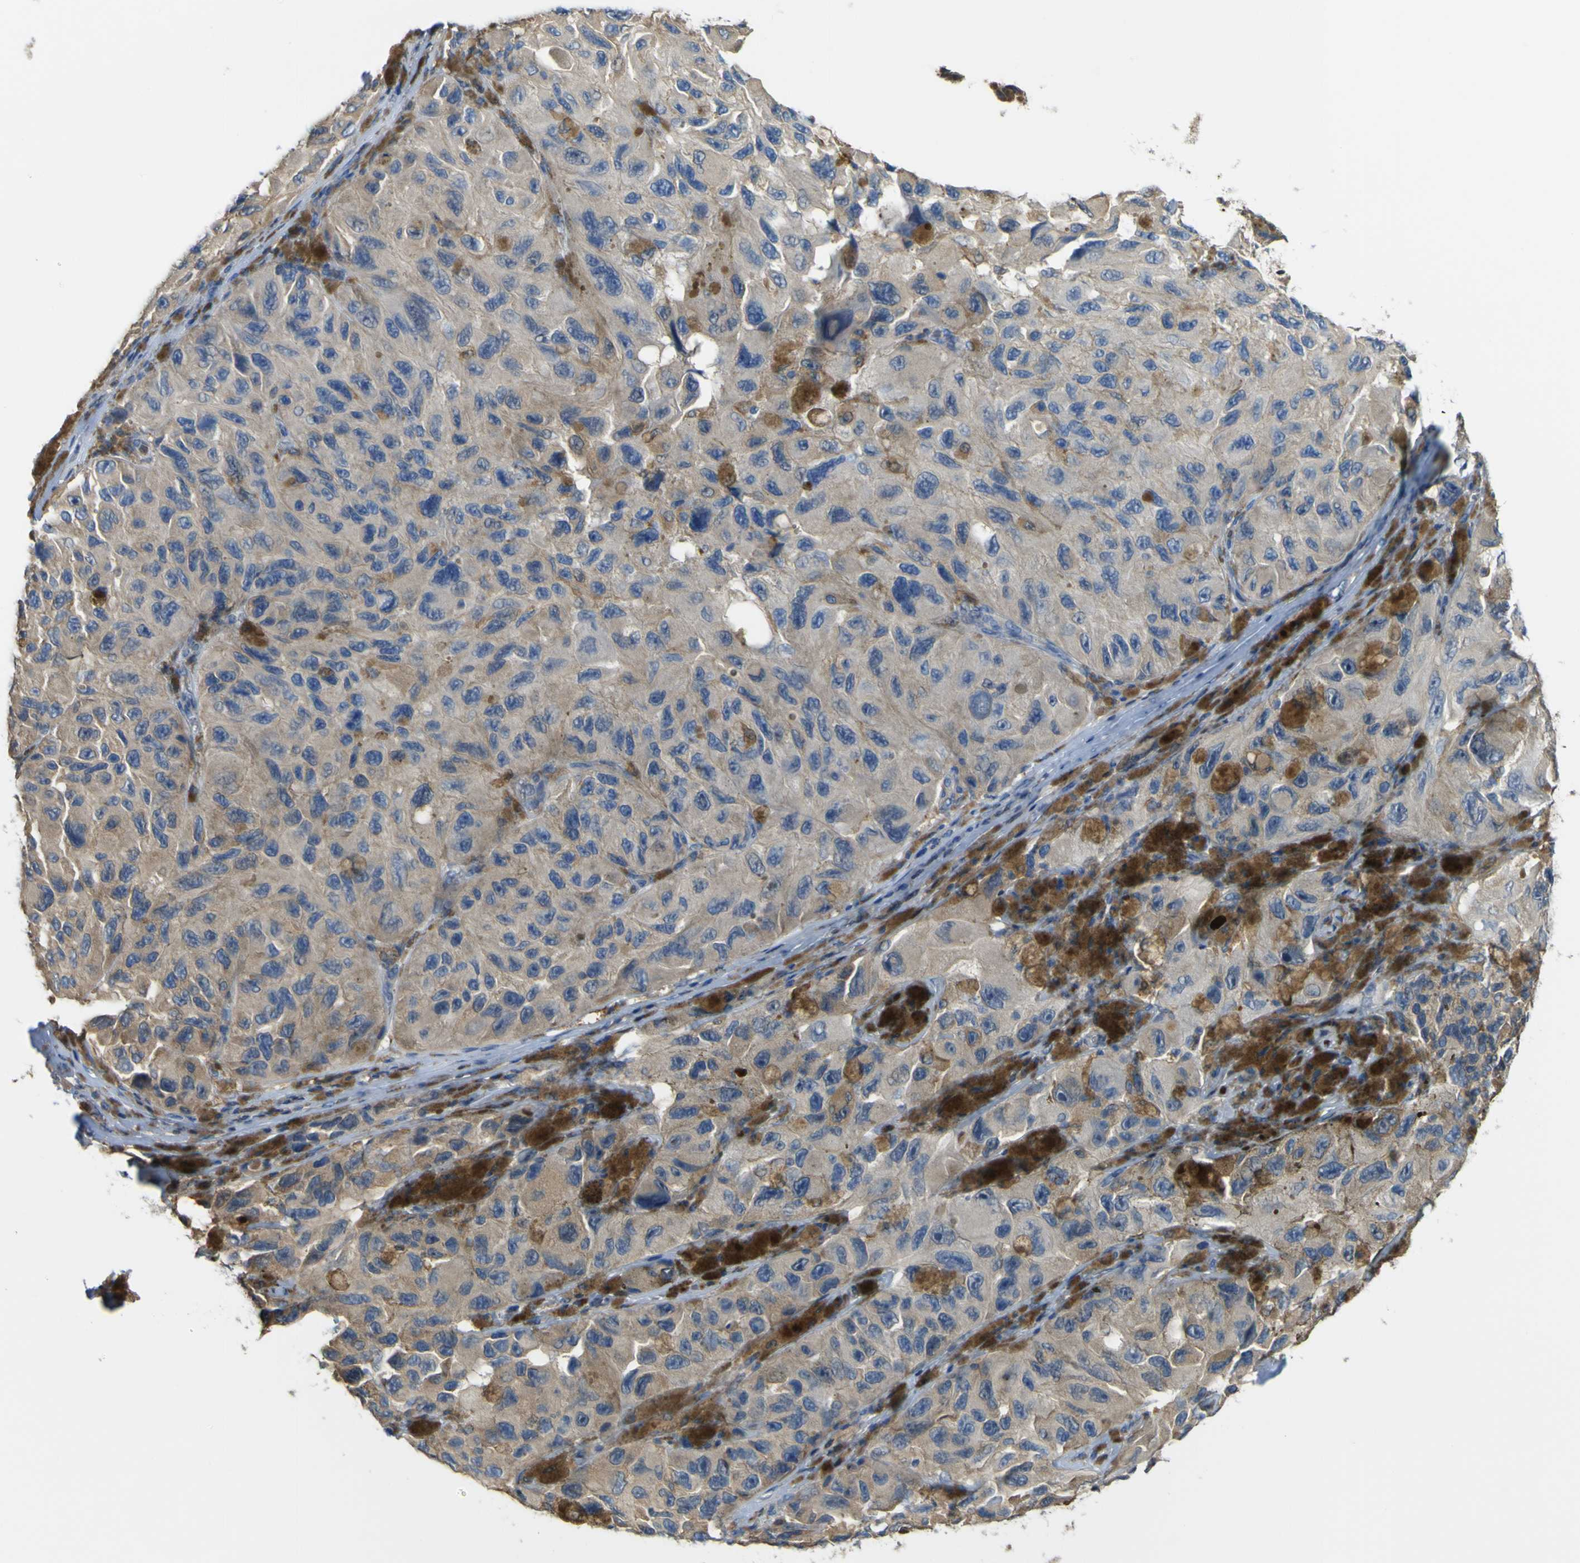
{"staining": {"intensity": "negative", "quantity": "none", "location": "none"}, "tissue": "melanoma", "cell_type": "Tumor cells", "image_type": "cancer", "snomed": [{"axis": "morphology", "description": "Malignant melanoma, NOS"}, {"axis": "topography", "description": "Skin"}], "caption": "Tumor cells show no significant protein staining in melanoma.", "gene": "ABHD3", "patient": {"sex": "female", "age": 73}}